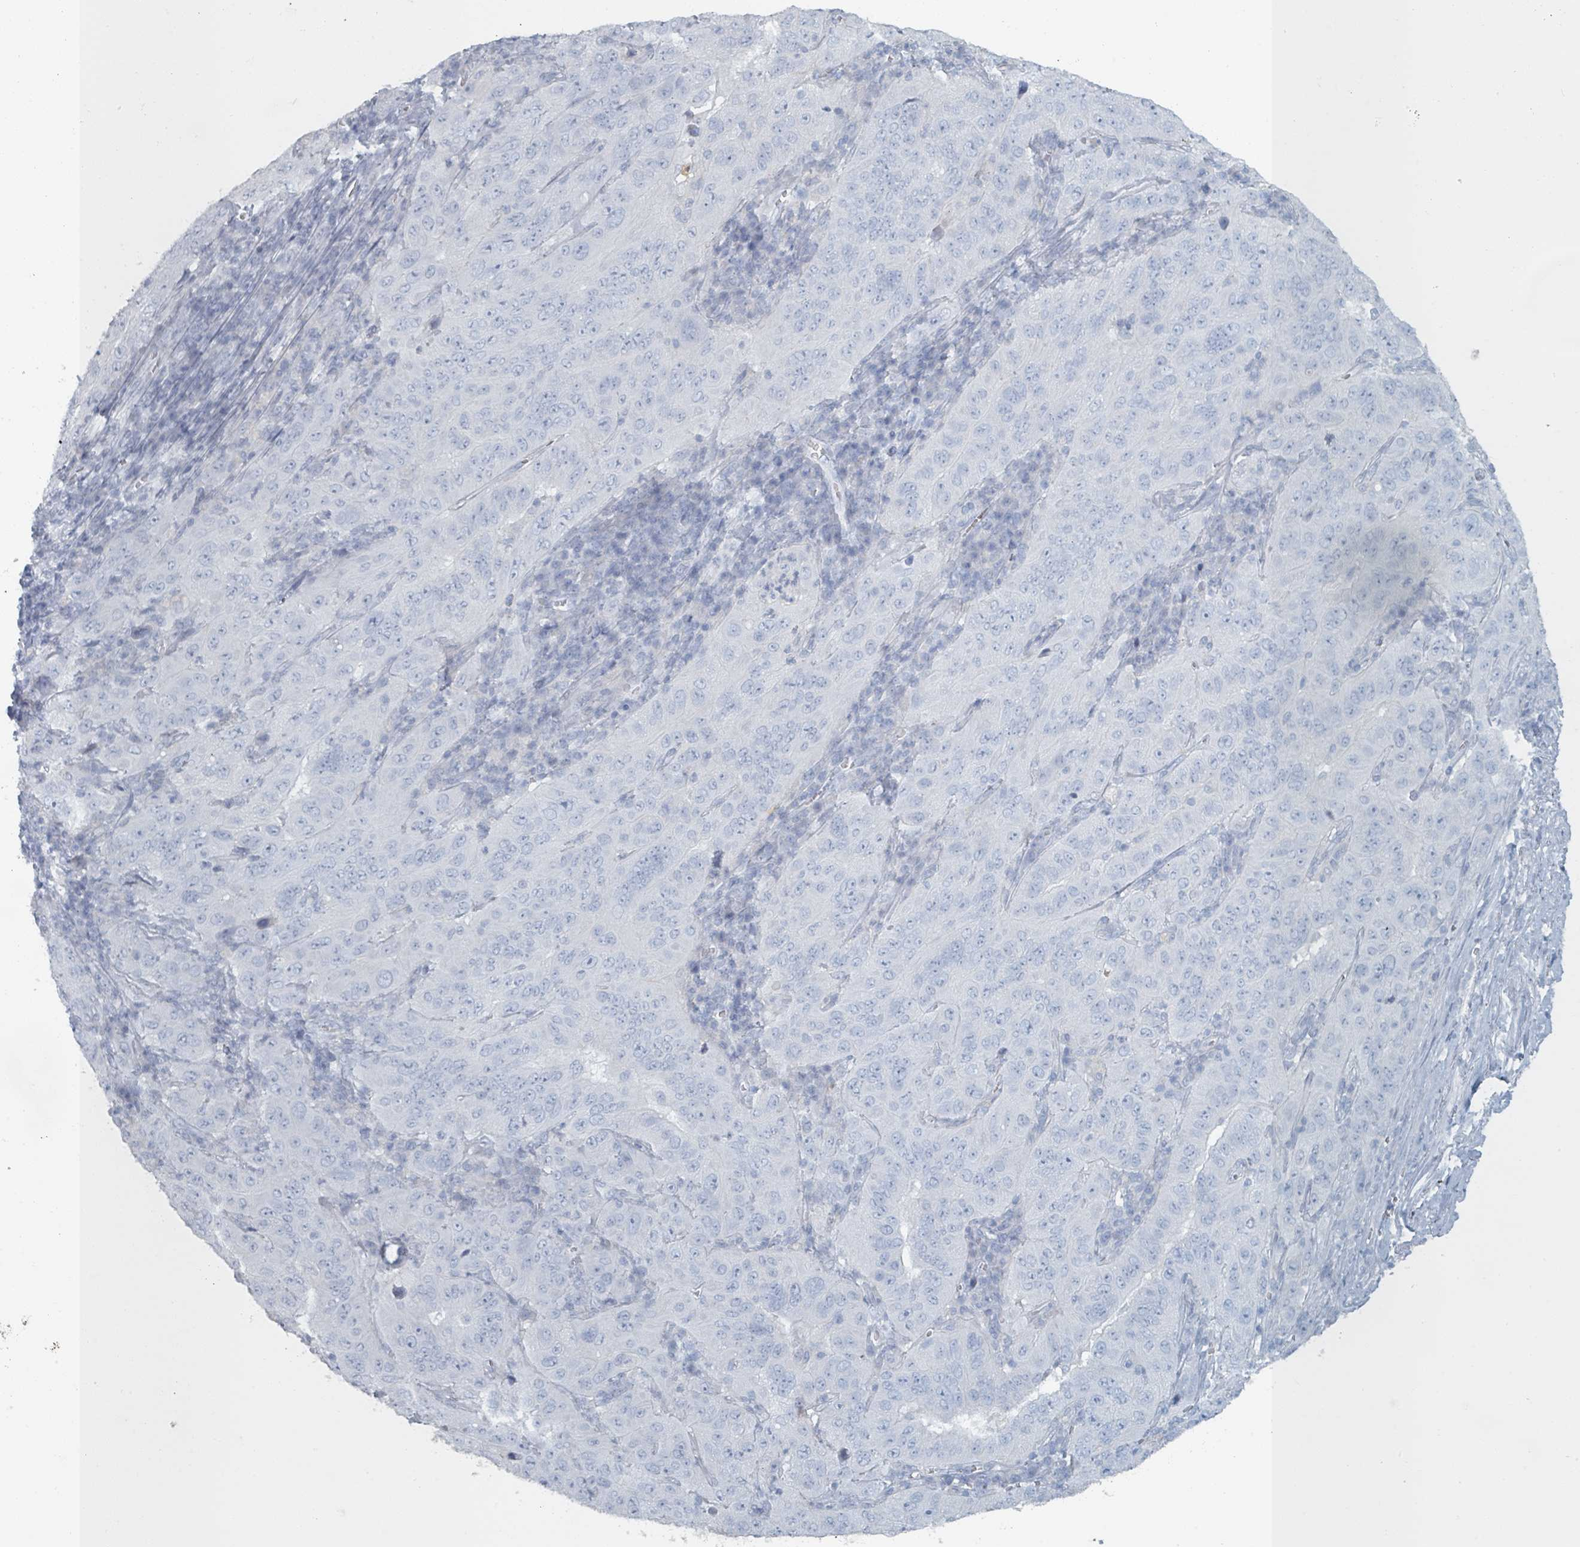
{"staining": {"intensity": "negative", "quantity": "none", "location": "none"}, "tissue": "pancreatic cancer", "cell_type": "Tumor cells", "image_type": "cancer", "snomed": [{"axis": "morphology", "description": "Adenocarcinoma, NOS"}, {"axis": "topography", "description": "Pancreas"}], "caption": "Tumor cells are negative for protein expression in human pancreatic adenocarcinoma.", "gene": "HEATR5A", "patient": {"sex": "male", "age": 63}}